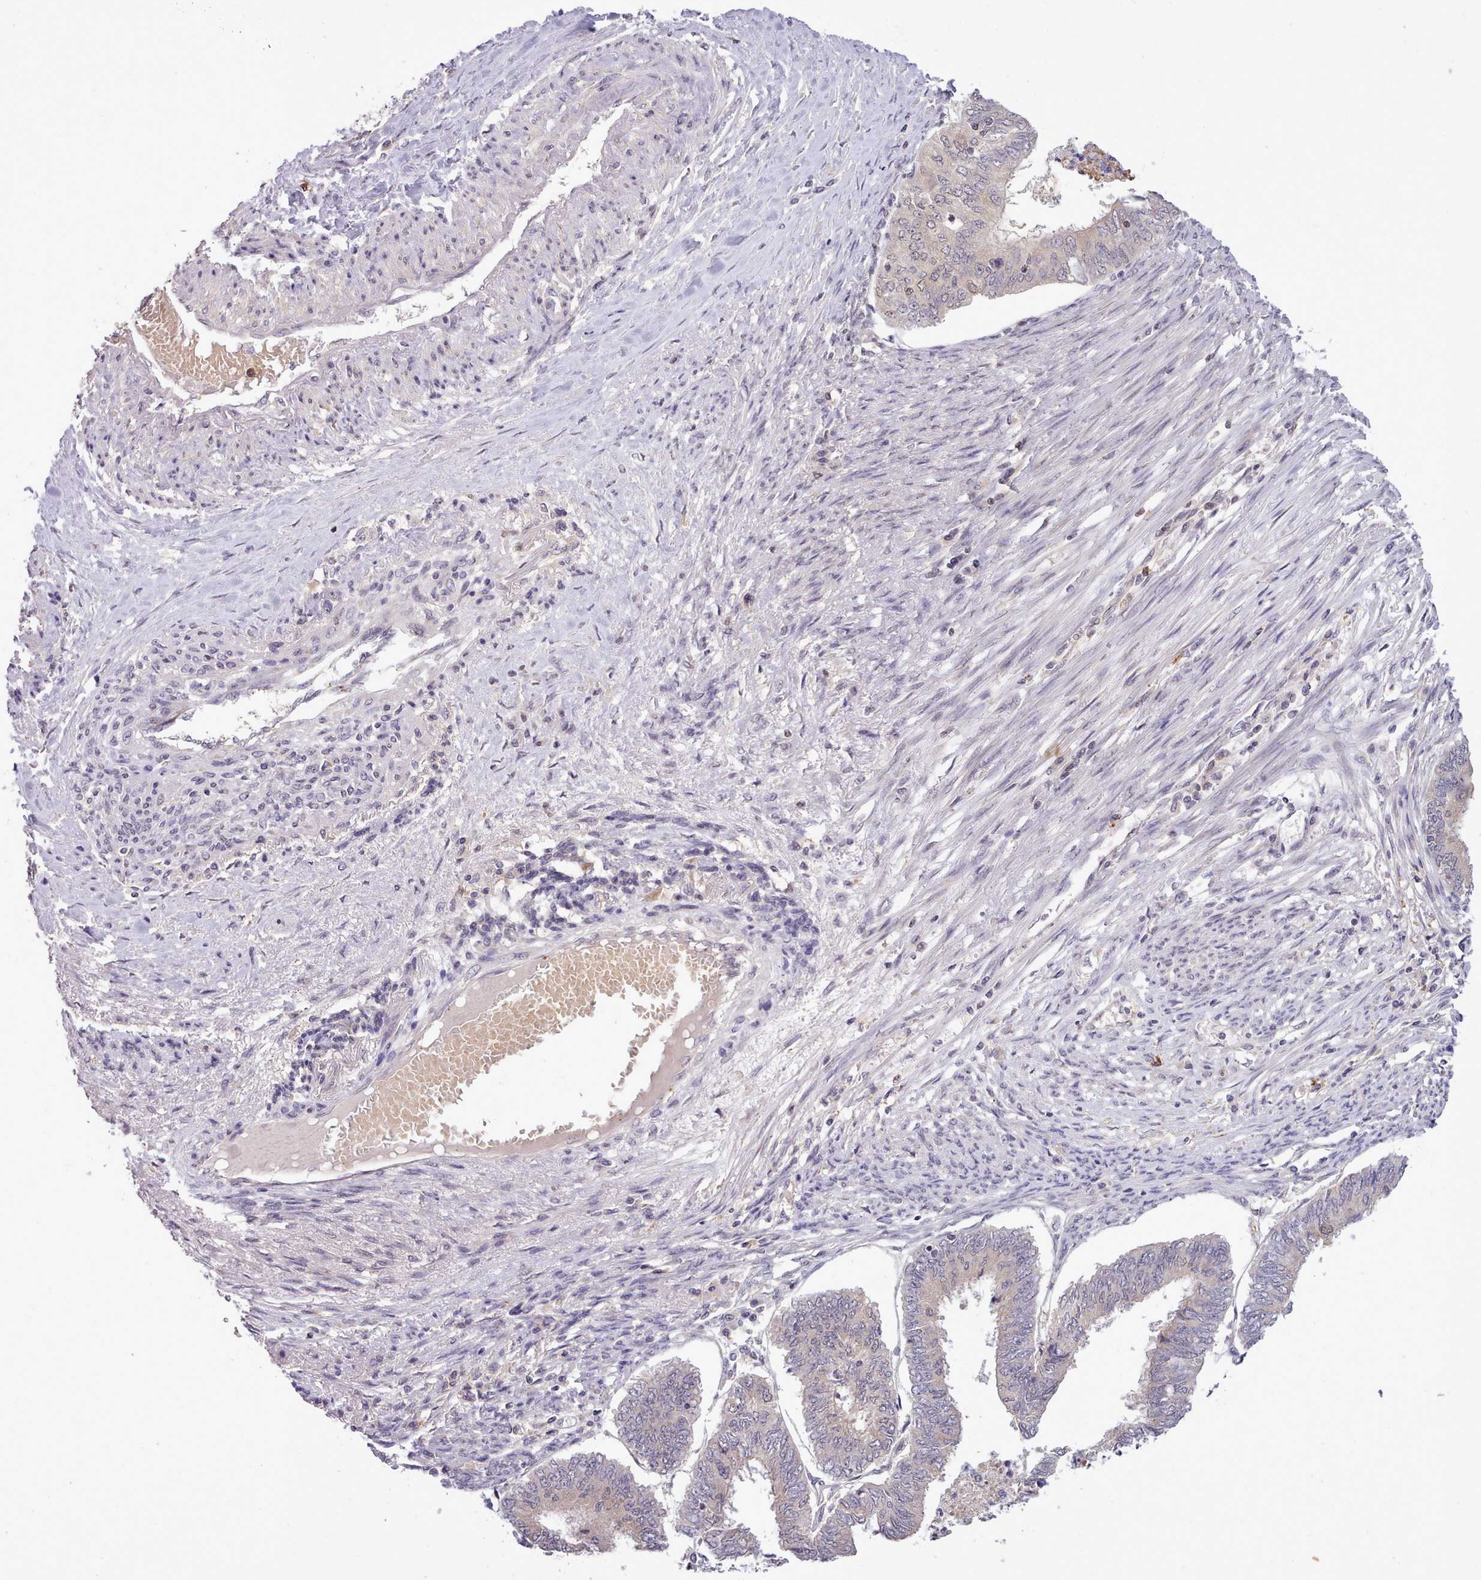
{"staining": {"intensity": "negative", "quantity": "none", "location": "none"}, "tissue": "endometrial cancer", "cell_type": "Tumor cells", "image_type": "cancer", "snomed": [{"axis": "morphology", "description": "Adenocarcinoma, NOS"}, {"axis": "topography", "description": "Endometrium"}], "caption": "Endometrial adenocarcinoma was stained to show a protein in brown. There is no significant staining in tumor cells.", "gene": "ARL17A", "patient": {"sex": "female", "age": 68}}